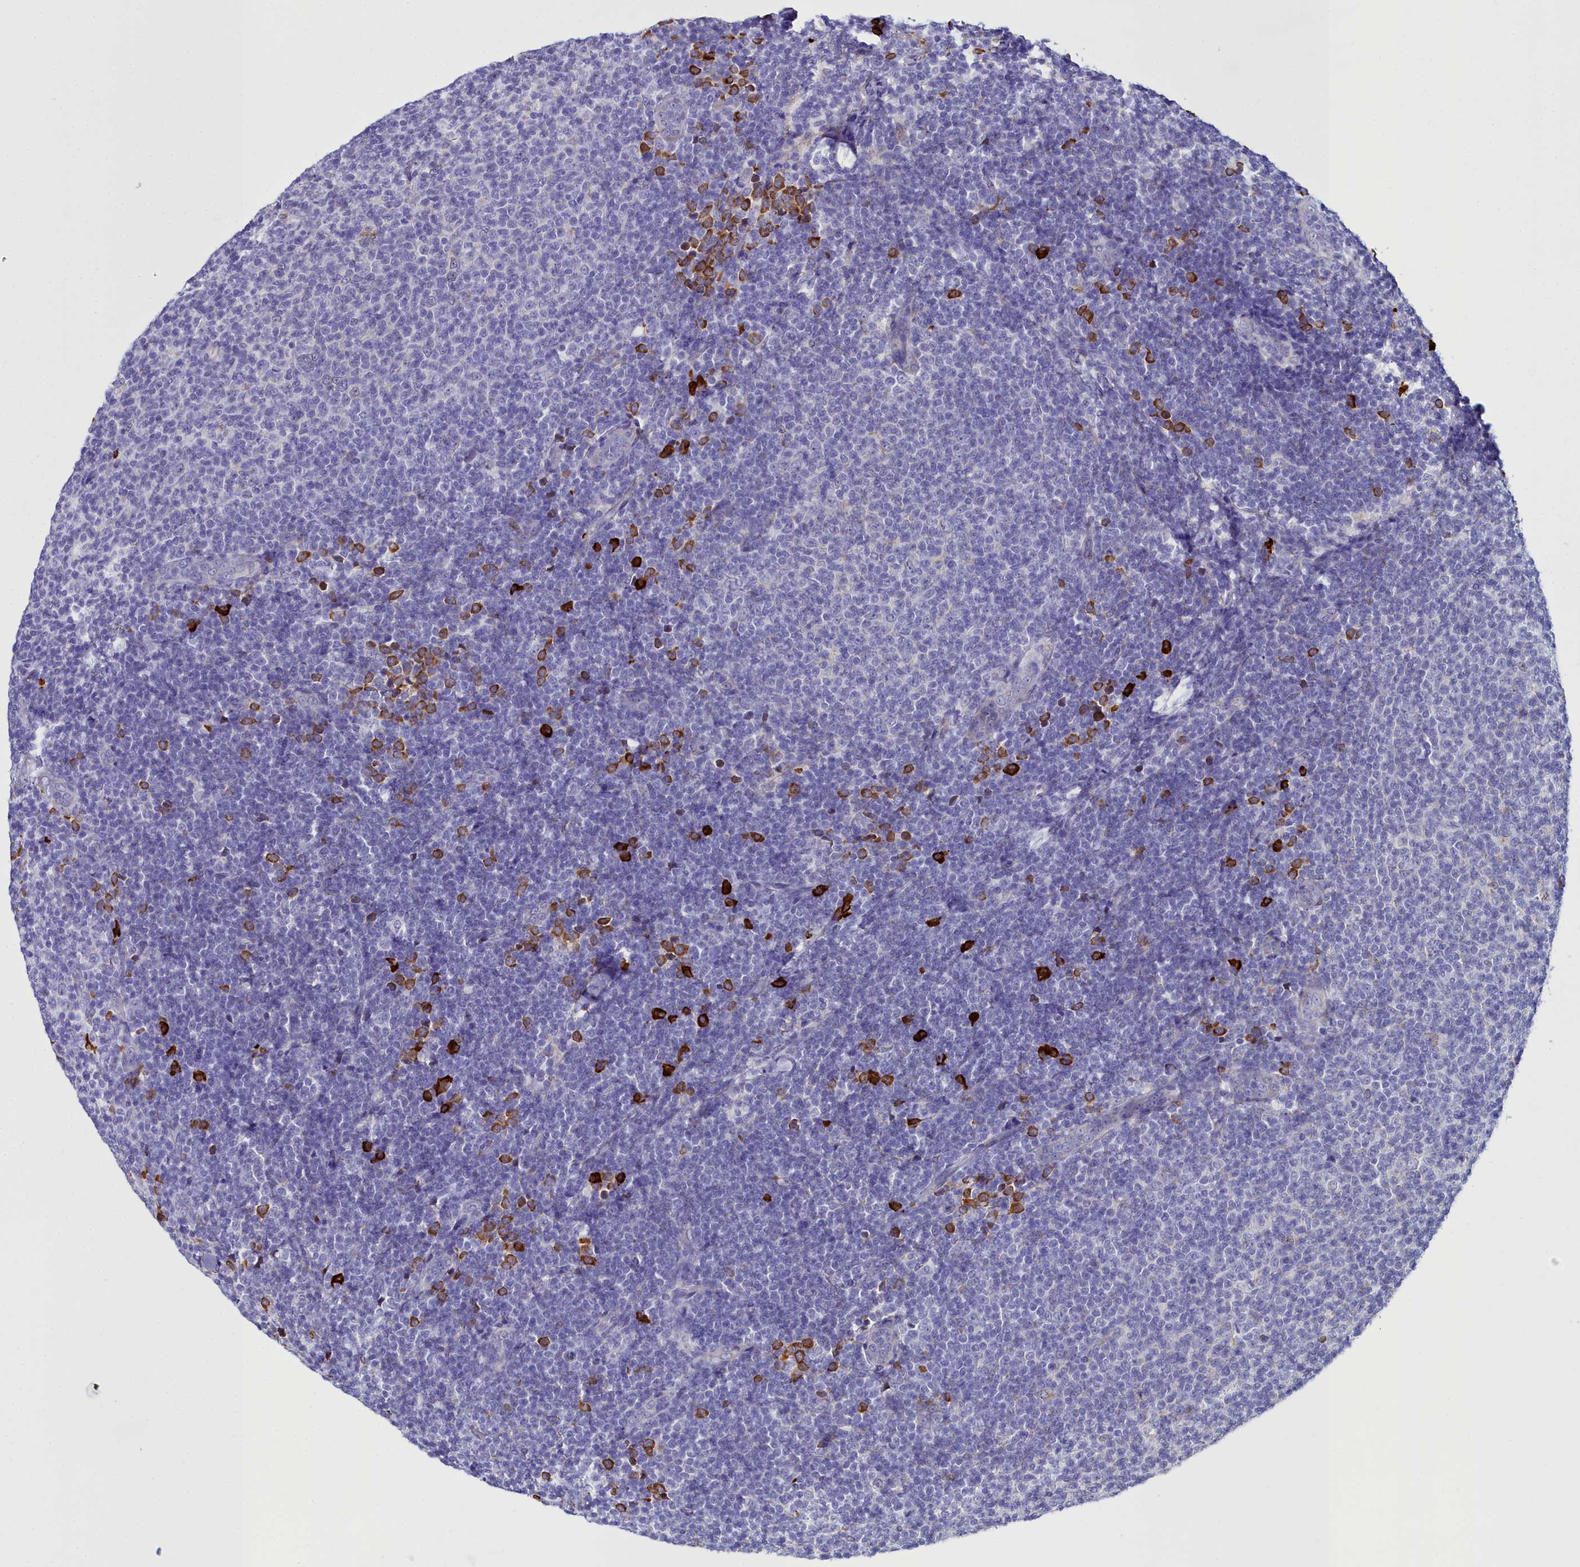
{"staining": {"intensity": "negative", "quantity": "none", "location": "none"}, "tissue": "lymphoma", "cell_type": "Tumor cells", "image_type": "cancer", "snomed": [{"axis": "morphology", "description": "Malignant lymphoma, non-Hodgkin's type, Low grade"}, {"axis": "topography", "description": "Lymph node"}], "caption": "Immunohistochemical staining of human lymphoma exhibits no significant expression in tumor cells.", "gene": "TXNDC5", "patient": {"sex": "male", "age": 66}}